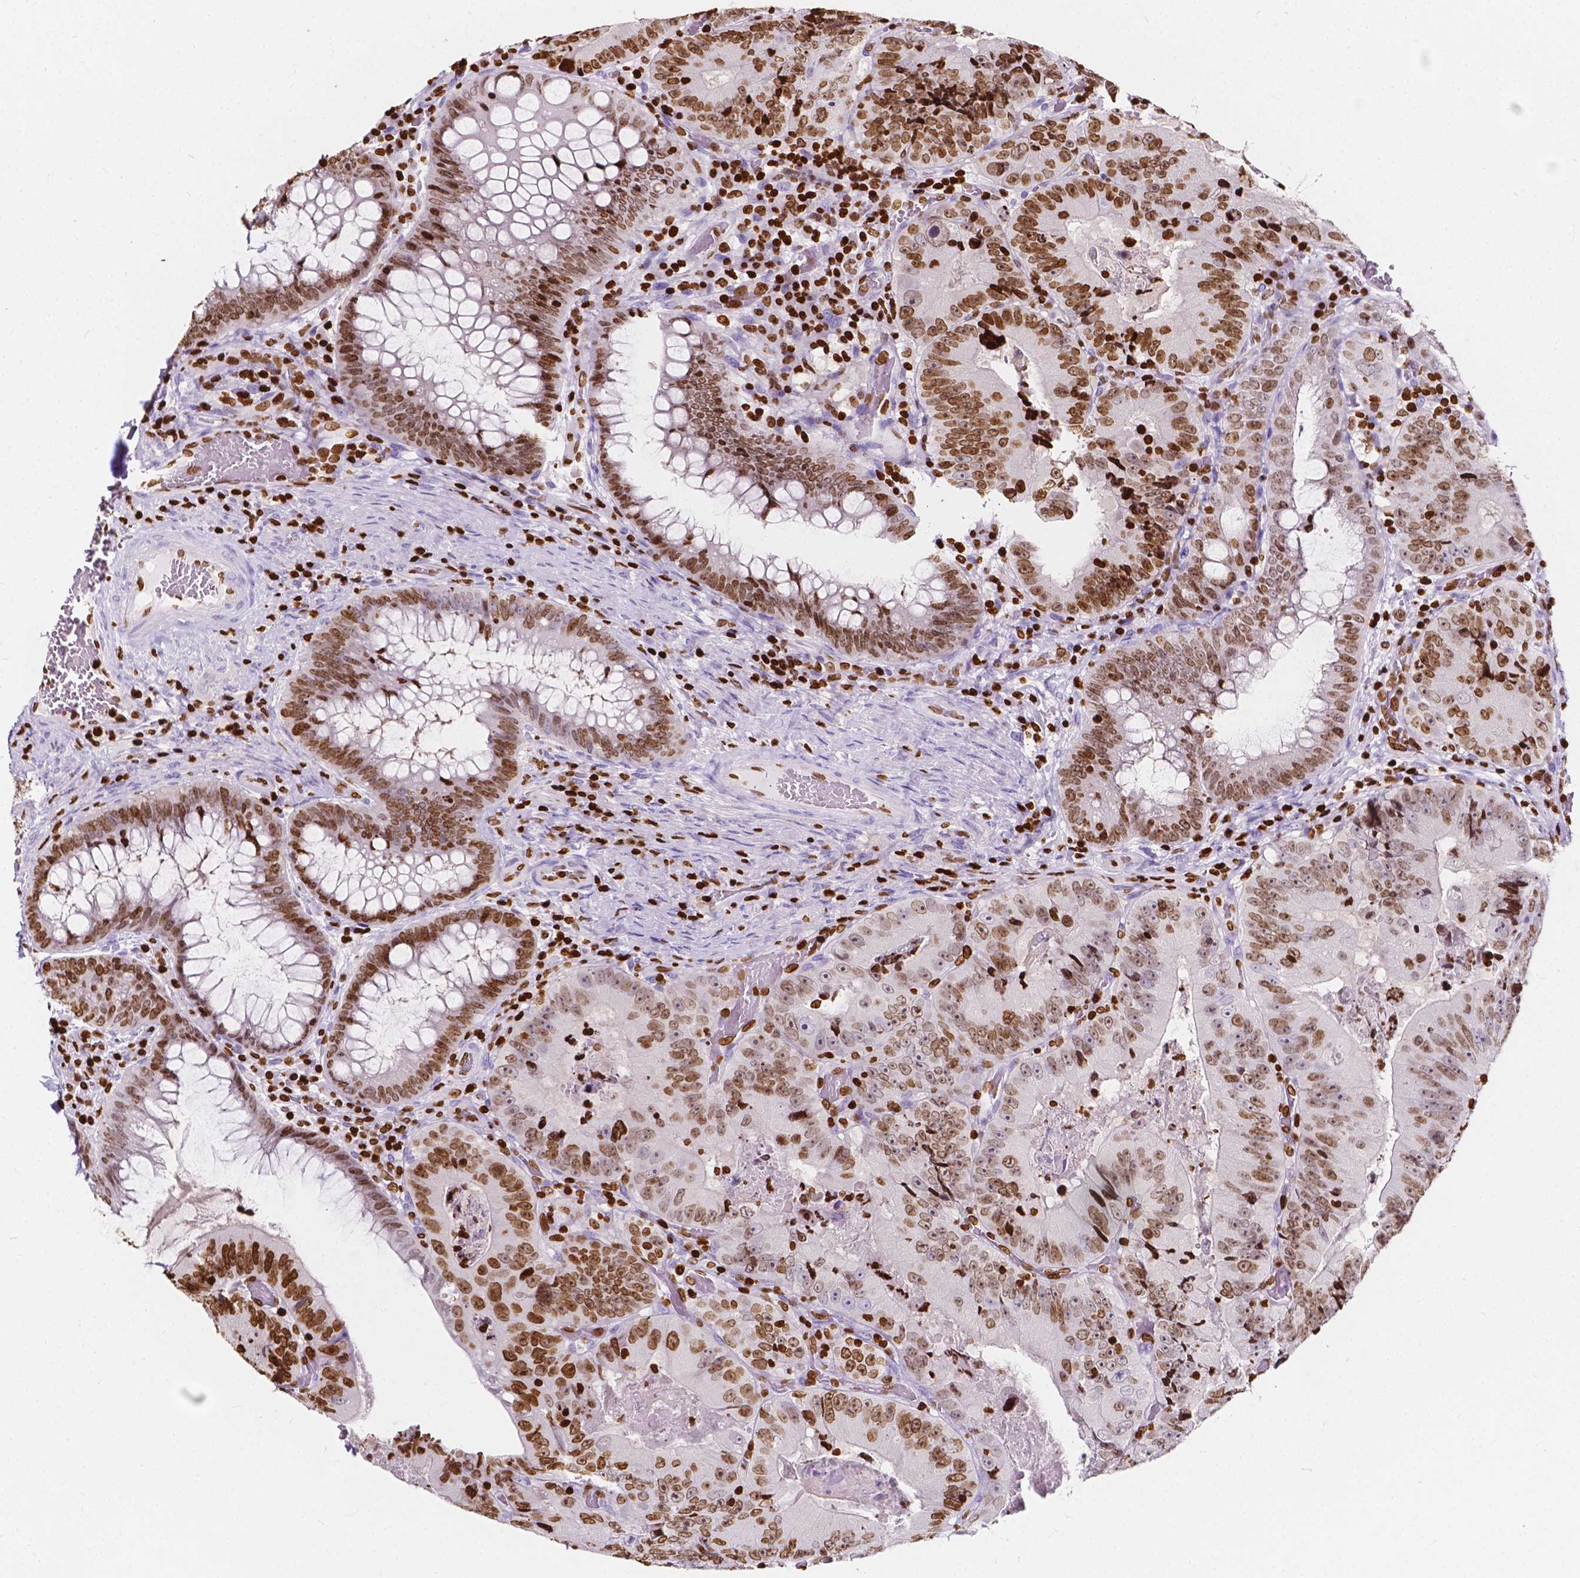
{"staining": {"intensity": "moderate", "quantity": ">75%", "location": "nuclear"}, "tissue": "colorectal cancer", "cell_type": "Tumor cells", "image_type": "cancer", "snomed": [{"axis": "morphology", "description": "Adenocarcinoma, NOS"}, {"axis": "topography", "description": "Colon"}], "caption": "Human colorectal cancer (adenocarcinoma) stained for a protein (brown) demonstrates moderate nuclear positive positivity in approximately >75% of tumor cells.", "gene": "CBY3", "patient": {"sex": "female", "age": 86}}